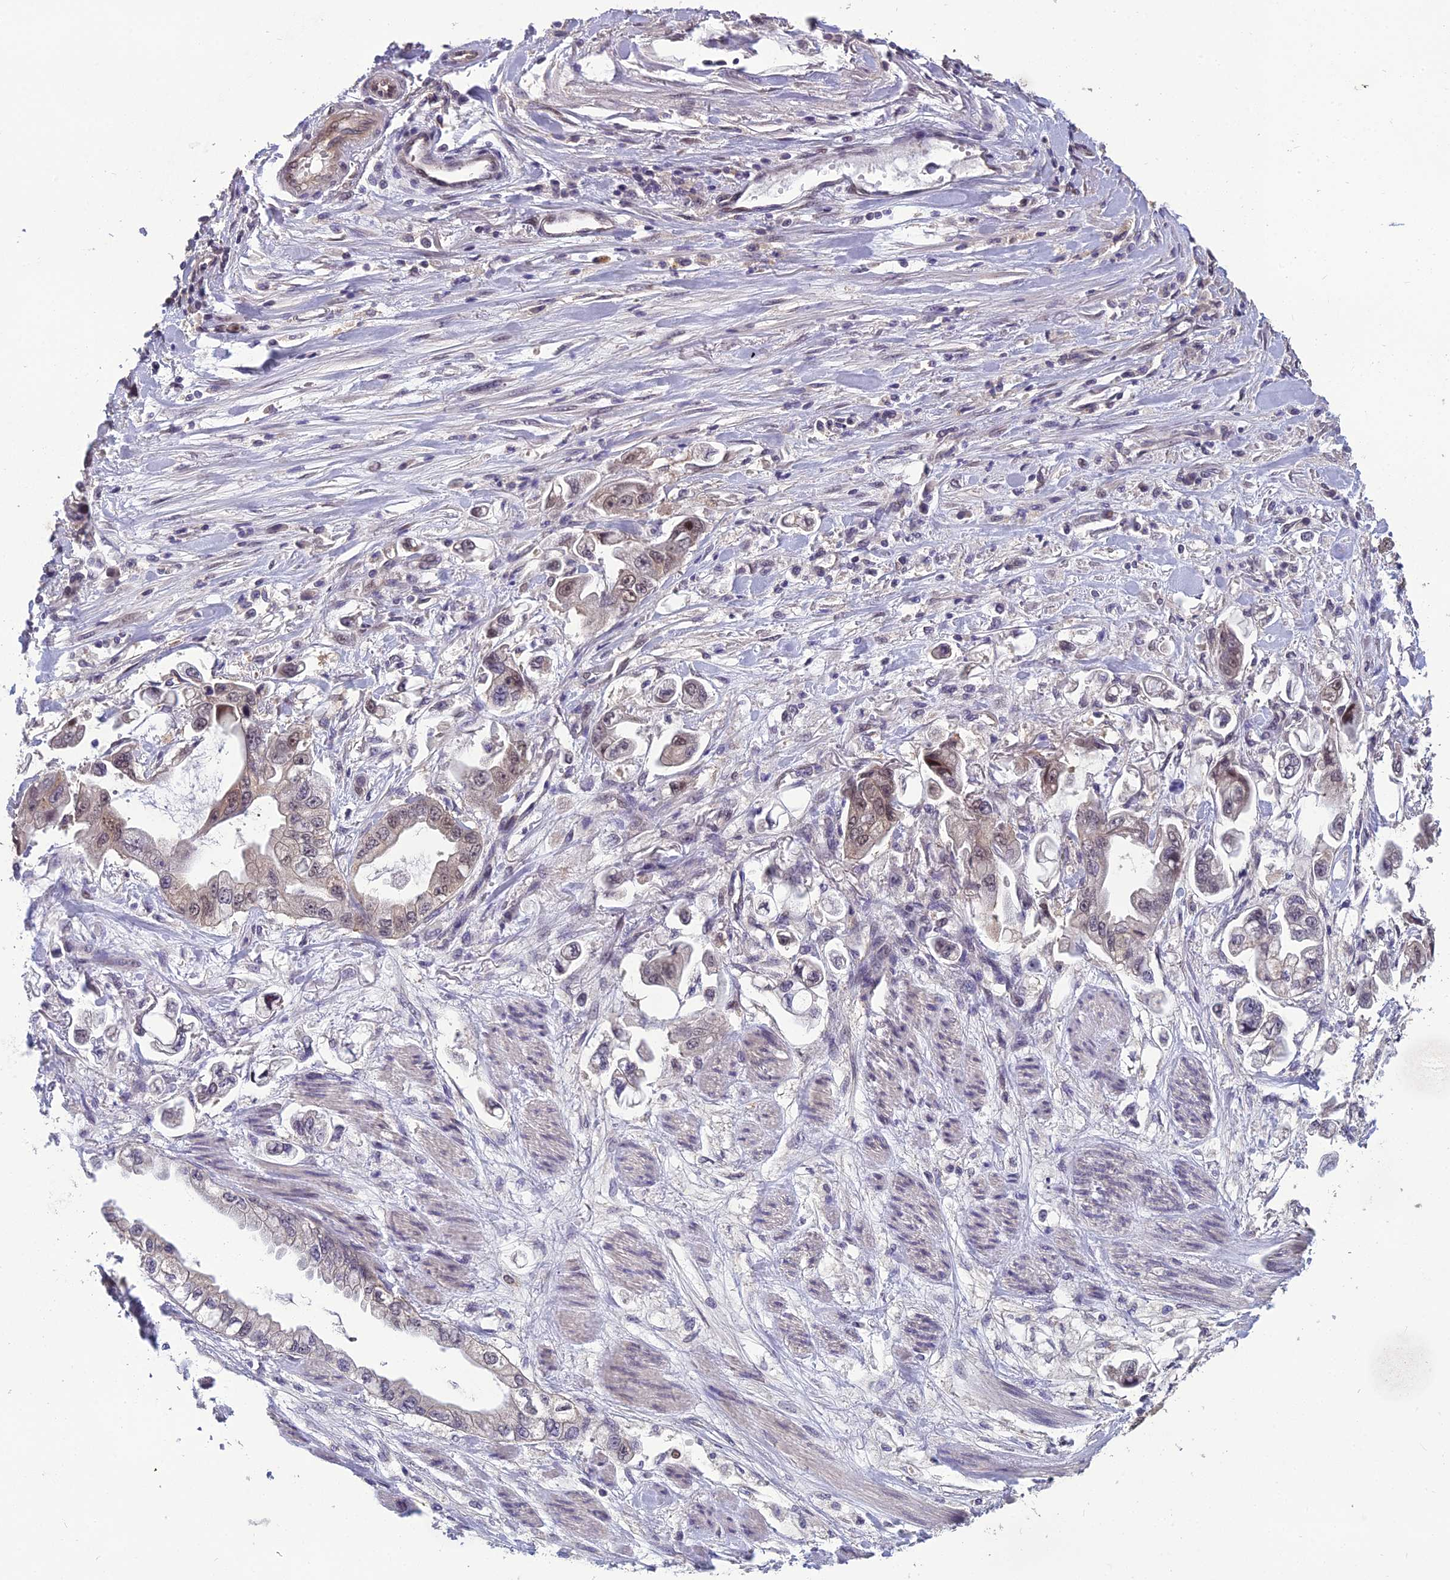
{"staining": {"intensity": "moderate", "quantity": ">75%", "location": "cytoplasmic/membranous,nuclear"}, "tissue": "stomach cancer", "cell_type": "Tumor cells", "image_type": "cancer", "snomed": [{"axis": "morphology", "description": "Adenocarcinoma, NOS"}, {"axis": "topography", "description": "Stomach"}], "caption": "Approximately >75% of tumor cells in adenocarcinoma (stomach) reveal moderate cytoplasmic/membranous and nuclear protein positivity as visualized by brown immunohistochemical staining.", "gene": "GRWD1", "patient": {"sex": "male", "age": 62}}